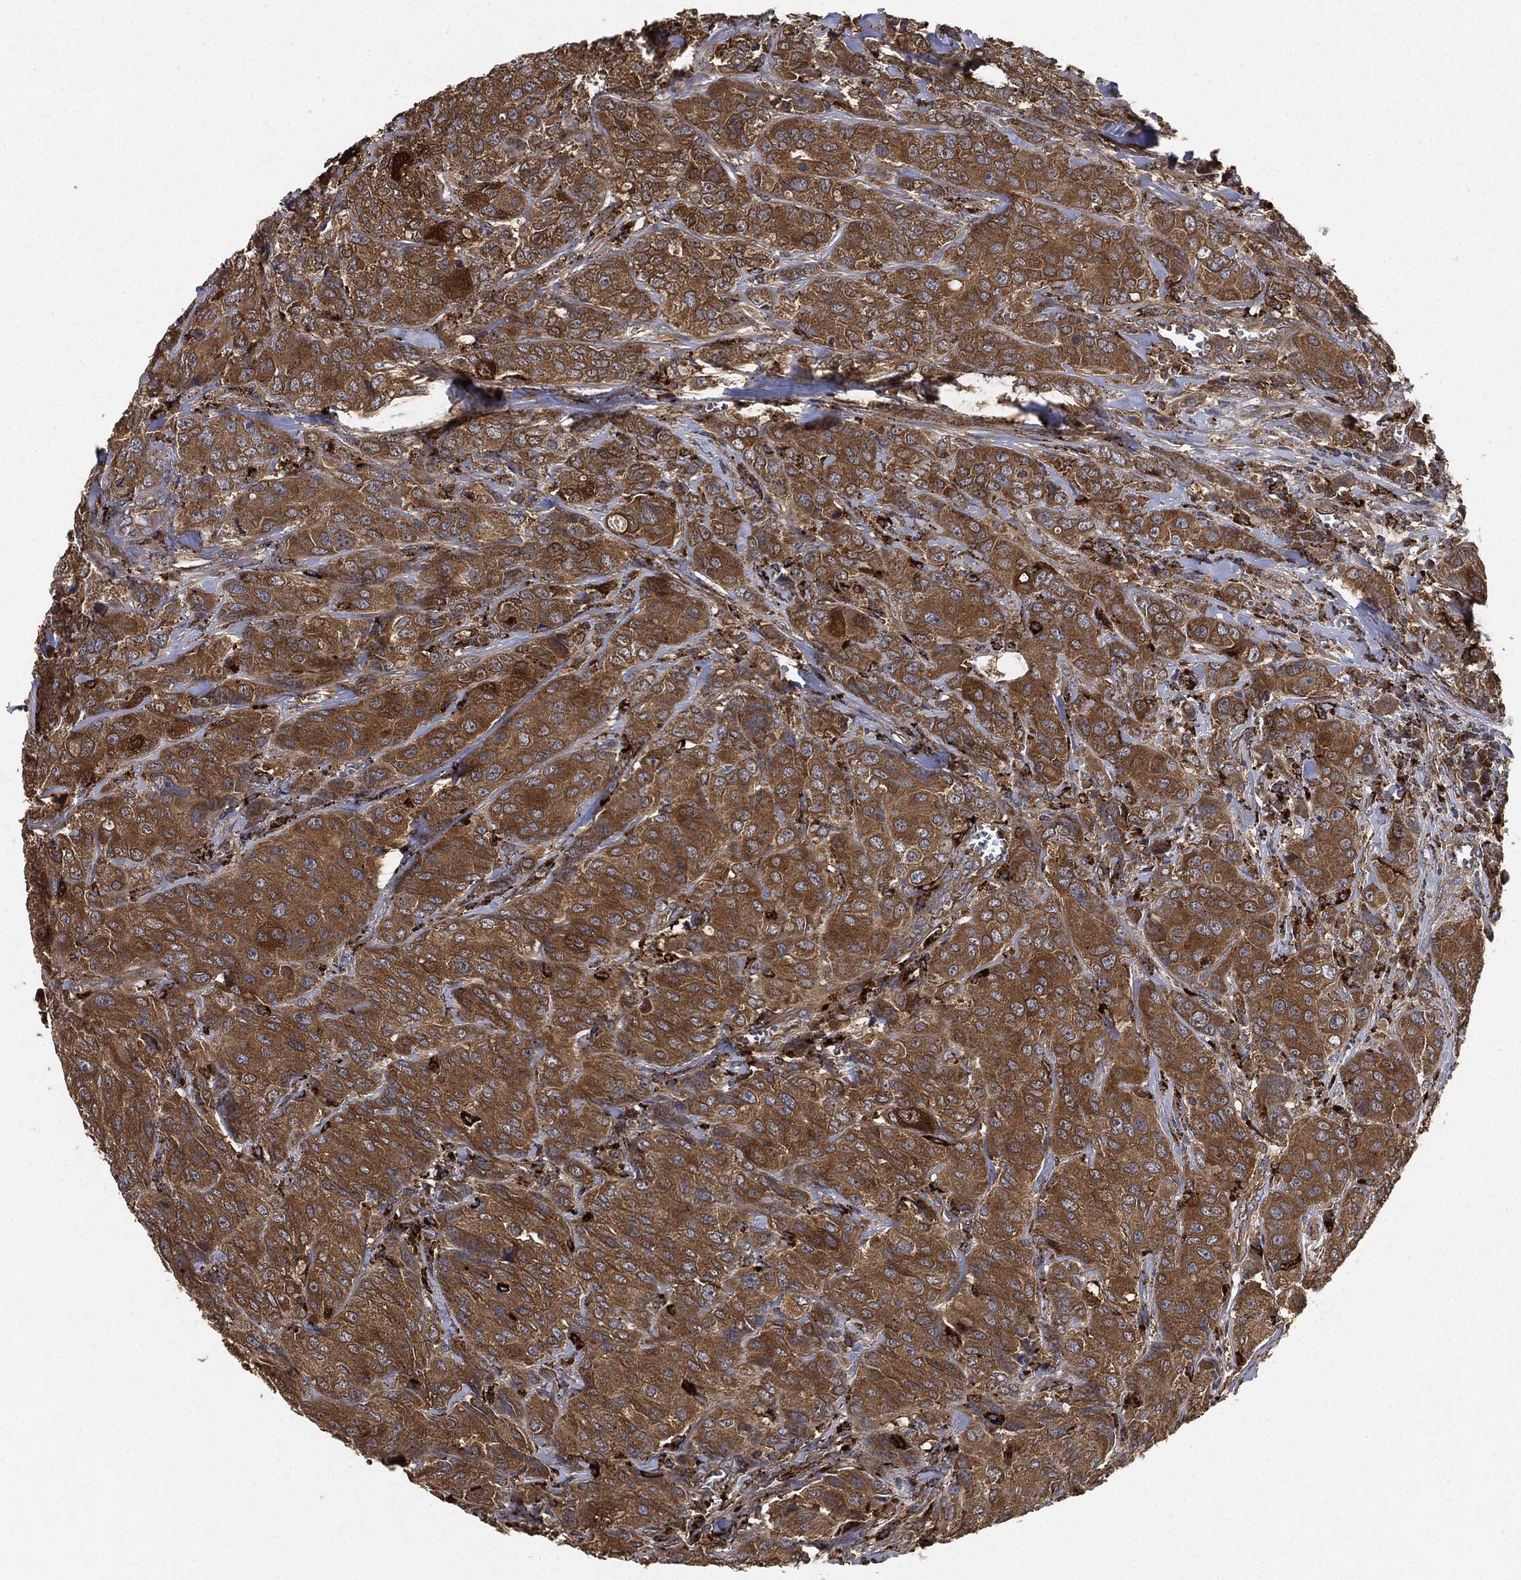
{"staining": {"intensity": "strong", "quantity": "25%-75%", "location": "cytoplasmic/membranous"}, "tissue": "breast cancer", "cell_type": "Tumor cells", "image_type": "cancer", "snomed": [{"axis": "morphology", "description": "Duct carcinoma"}, {"axis": "topography", "description": "Breast"}], "caption": "The immunohistochemical stain shows strong cytoplasmic/membranous positivity in tumor cells of breast cancer tissue.", "gene": "BRAF", "patient": {"sex": "female", "age": 43}}